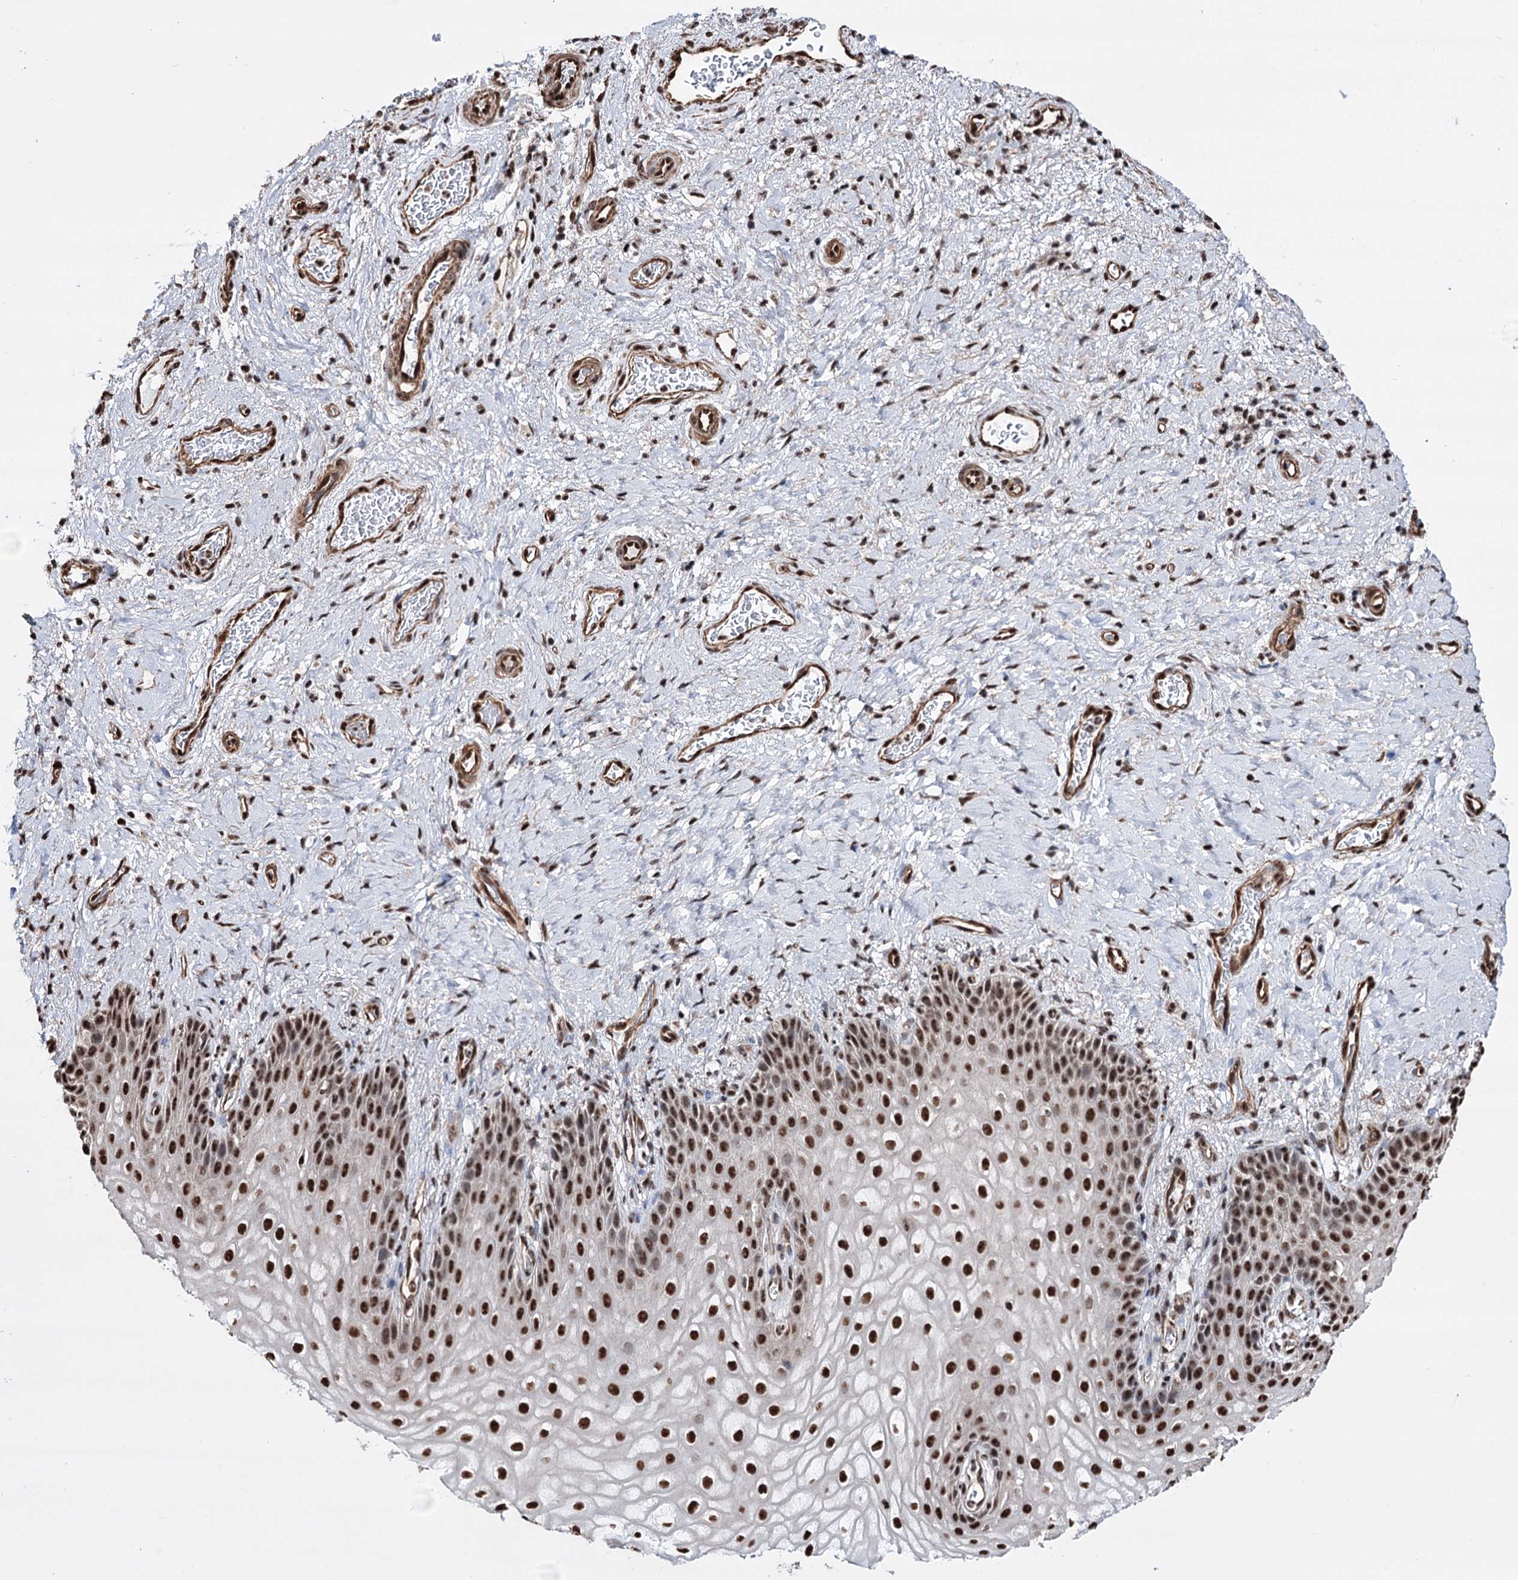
{"staining": {"intensity": "moderate", "quantity": ">75%", "location": "nuclear"}, "tissue": "vagina", "cell_type": "Squamous epithelial cells", "image_type": "normal", "snomed": [{"axis": "morphology", "description": "Normal tissue, NOS"}, {"axis": "topography", "description": "Vagina"}], "caption": "Immunohistochemistry (IHC) of benign vagina exhibits medium levels of moderate nuclear expression in about >75% of squamous epithelial cells. (DAB = brown stain, brightfield microscopy at high magnification).", "gene": "CHMP7", "patient": {"sex": "female", "age": 60}}